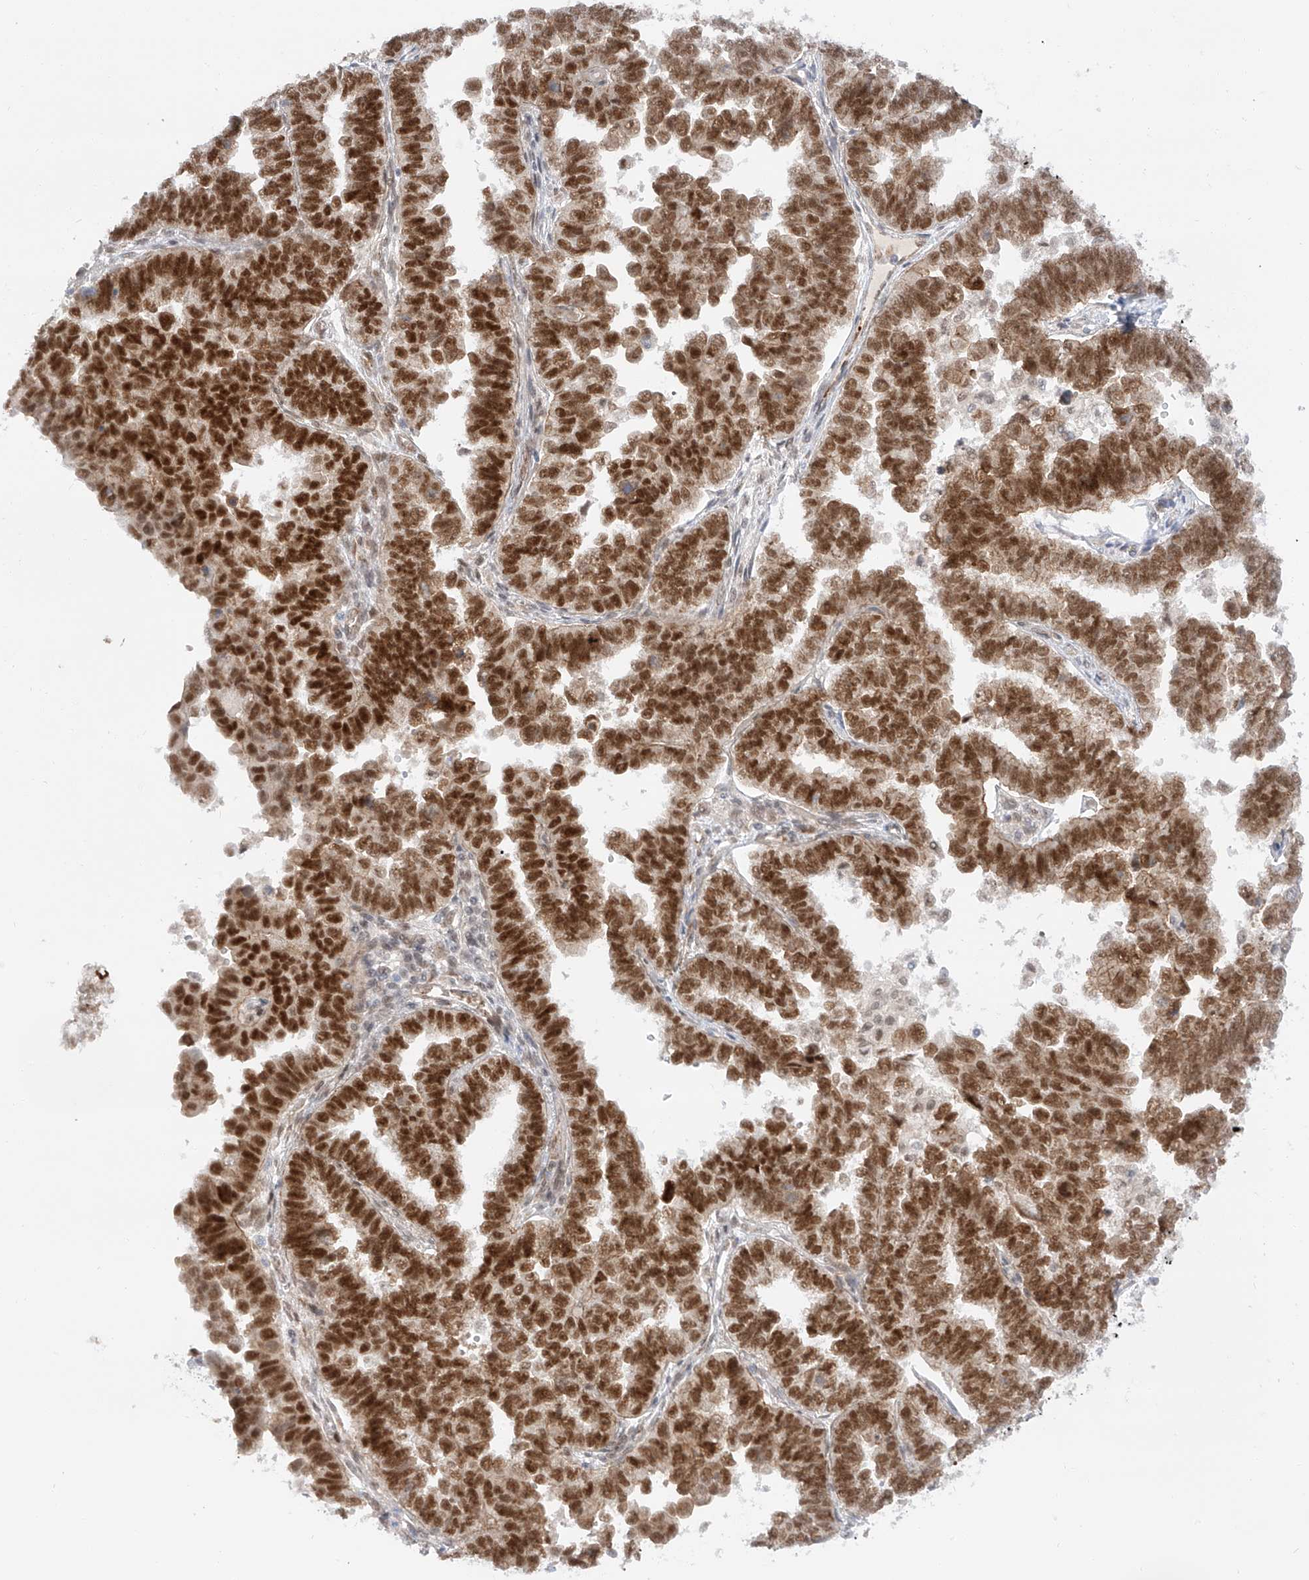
{"staining": {"intensity": "strong", "quantity": ">75%", "location": "nuclear"}, "tissue": "endometrial cancer", "cell_type": "Tumor cells", "image_type": "cancer", "snomed": [{"axis": "morphology", "description": "Adenocarcinoma, NOS"}, {"axis": "topography", "description": "Endometrium"}], "caption": "Endometrial cancer (adenocarcinoma) tissue exhibits strong nuclear expression in about >75% of tumor cells, visualized by immunohistochemistry.", "gene": "POGK", "patient": {"sex": "female", "age": 75}}